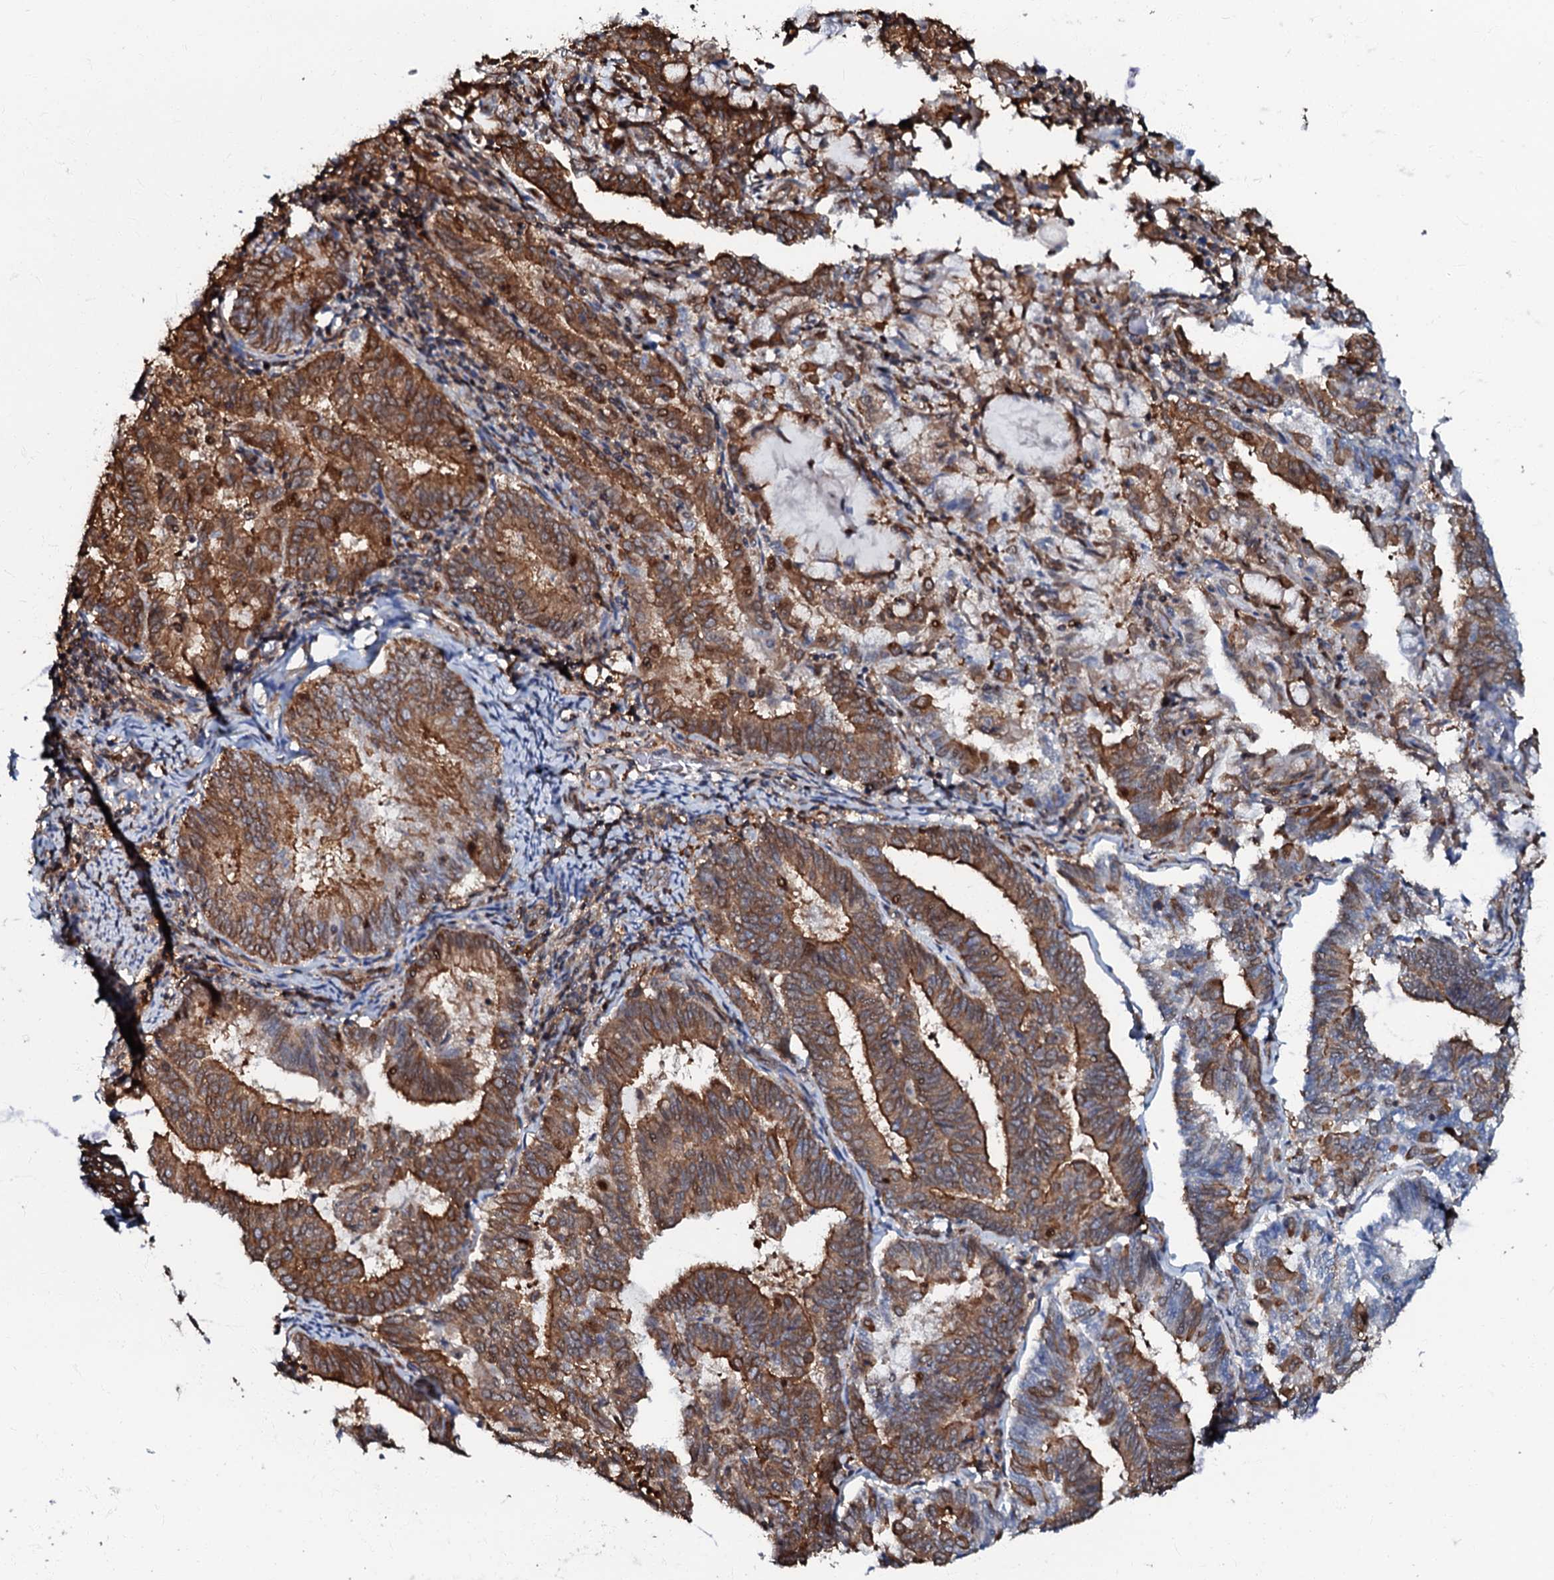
{"staining": {"intensity": "strong", "quantity": ">75%", "location": "cytoplasmic/membranous"}, "tissue": "endometrial cancer", "cell_type": "Tumor cells", "image_type": "cancer", "snomed": [{"axis": "morphology", "description": "Adenocarcinoma, NOS"}, {"axis": "topography", "description": "Endometrium"}], "caption": "Immunohistochemical staining of adenocarcinoma (endometrial) displays high levels of strong cytoplasmic/membranous protein staining in about >75% of tumor cells. Using DAB (brown) and hematoxylin (blue) stains, captured at high magnification using brightfield microscopy.", "gene": "OSBP", "patient": {"sex": "female", "age": 80}}